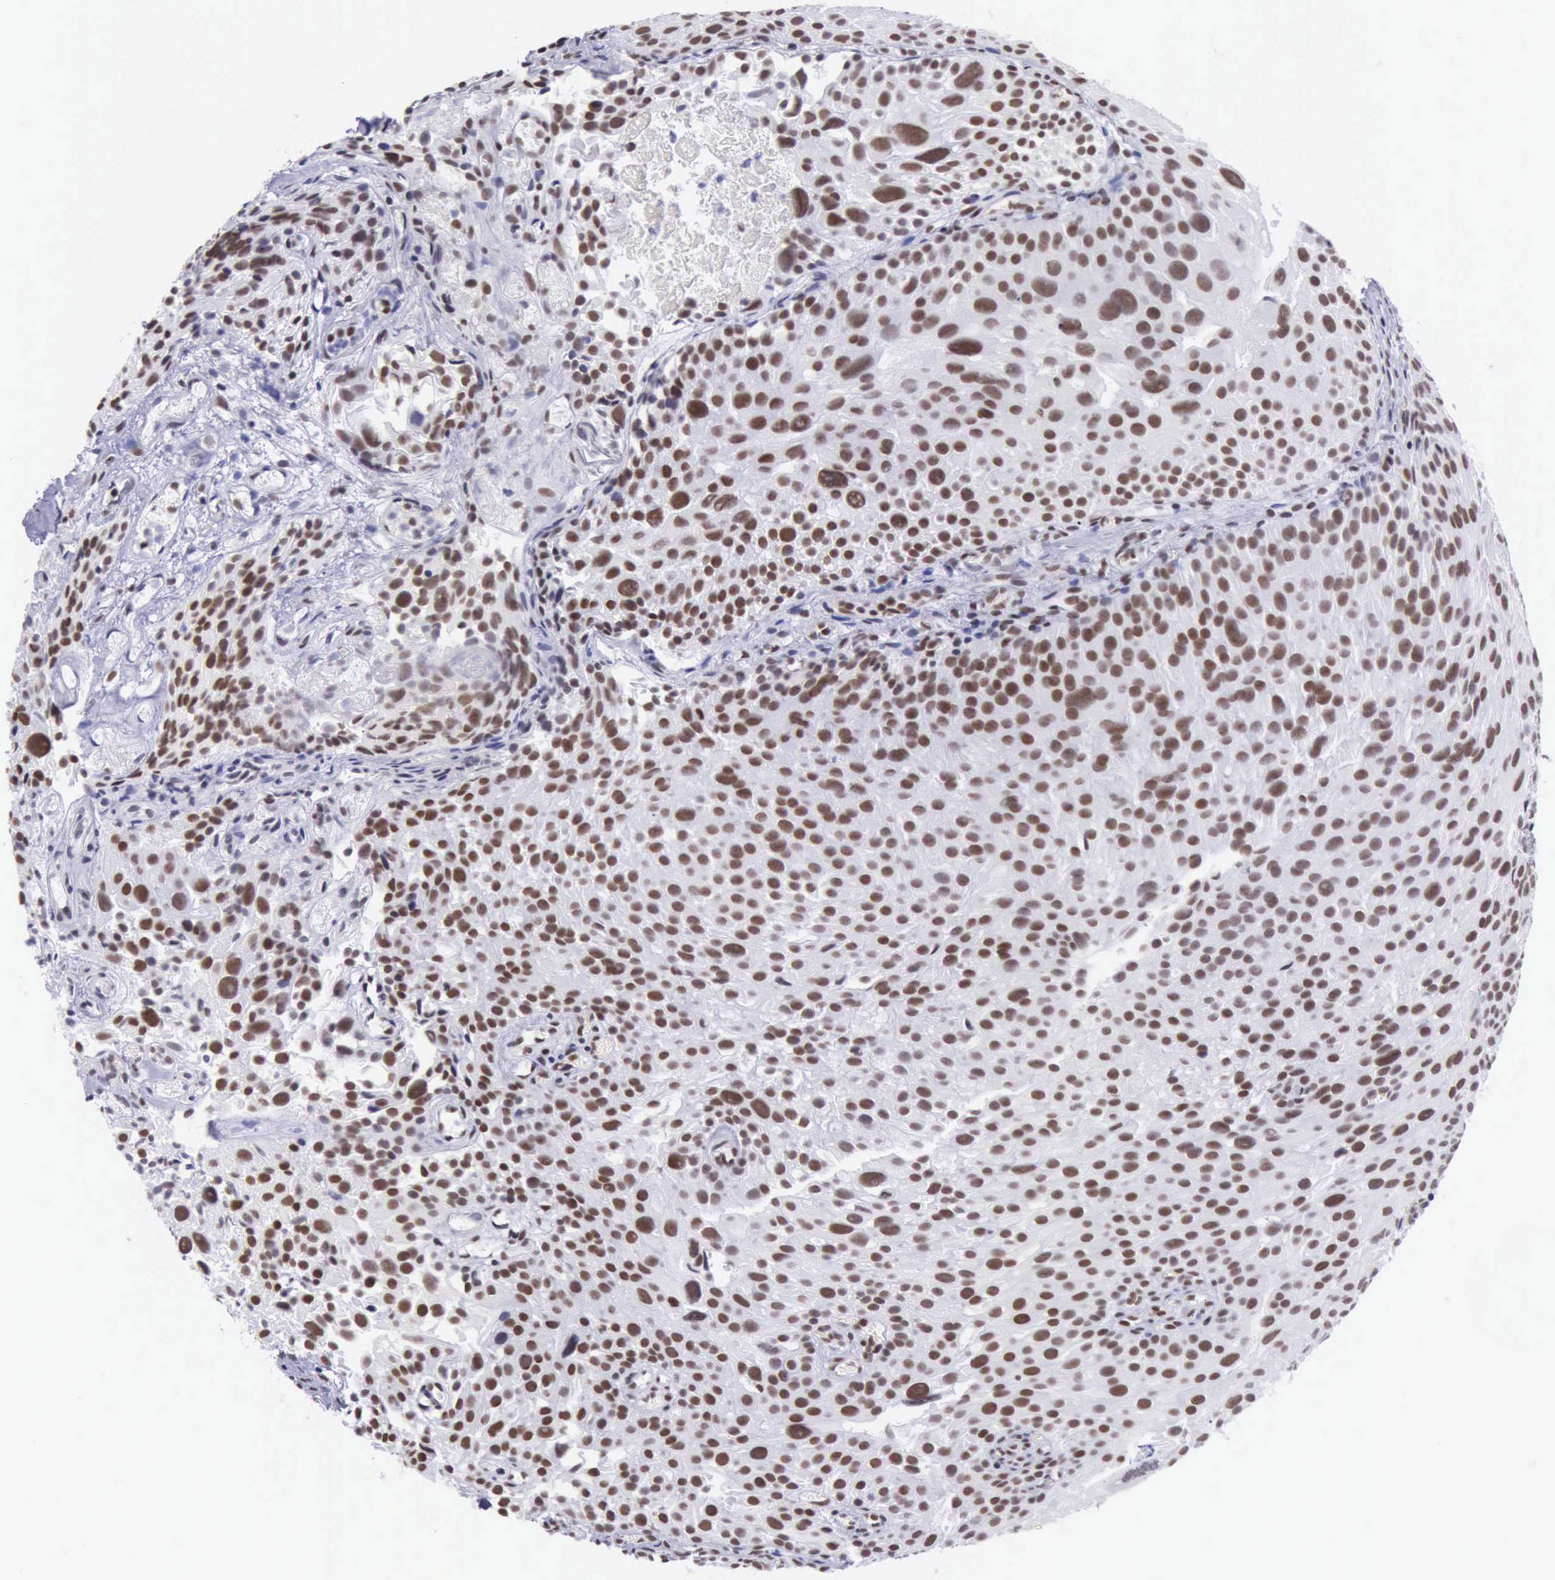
{"staining": {"intensity": "weak", "quantity": "25%-75%", "location": "nuclear"}, "tissue": "urothelial cancer", "cell_type": "Tumor cells", "image_type": "cancer", "snomed": [{"axis": "morphology", "description": "Urothelial carcinoma, High grade"}, {"axis": "topography", "description": "Urinary bladder"}], "caption": "Weak nuclear positivity for a protein is present in approximately 25%-75% of tumor cells of urothelial cancer using IHC.", "gene": "EP300", "patient": {"sex": "female", "age": 78}}